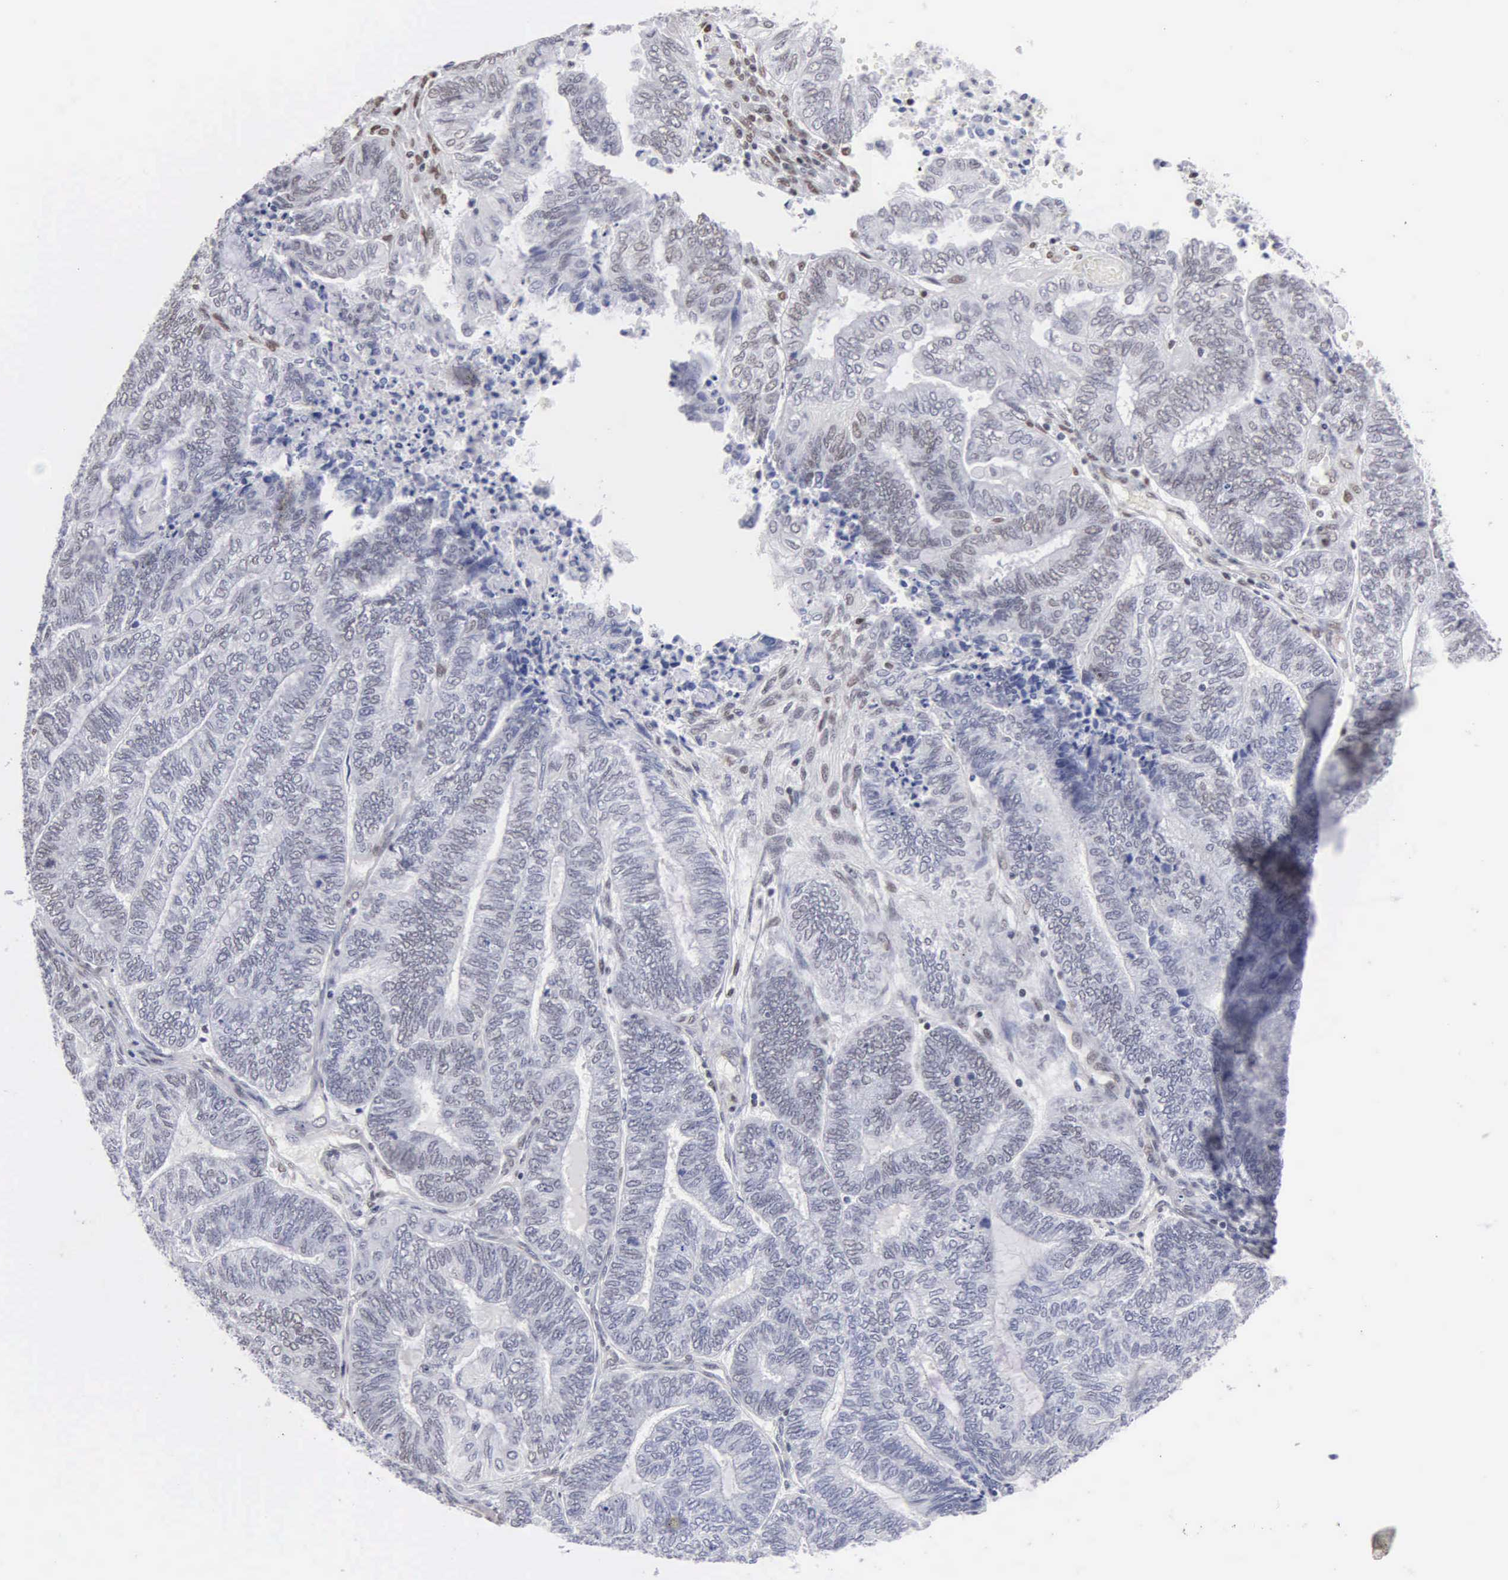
{"staining": {"intensity": "negative", "quantity": "none", "location": "none"}, "tissue": "endometrial cancer", "cell_type": "Tumor cells", "image_type": "cancer", "snomed": [{"axis": "morphology", "description": "Adenocarcinoma, NOS"}, {"axis": "topography", "description": "Uterus"}, {"axis": "topography", "description": "Endometrium"}], "caption": "Tumor cells are negative for protein expression in human endometrial adenocarcinoma.", "gene": "CCNG1", "patient": {"sex": "female", "age": 70}}